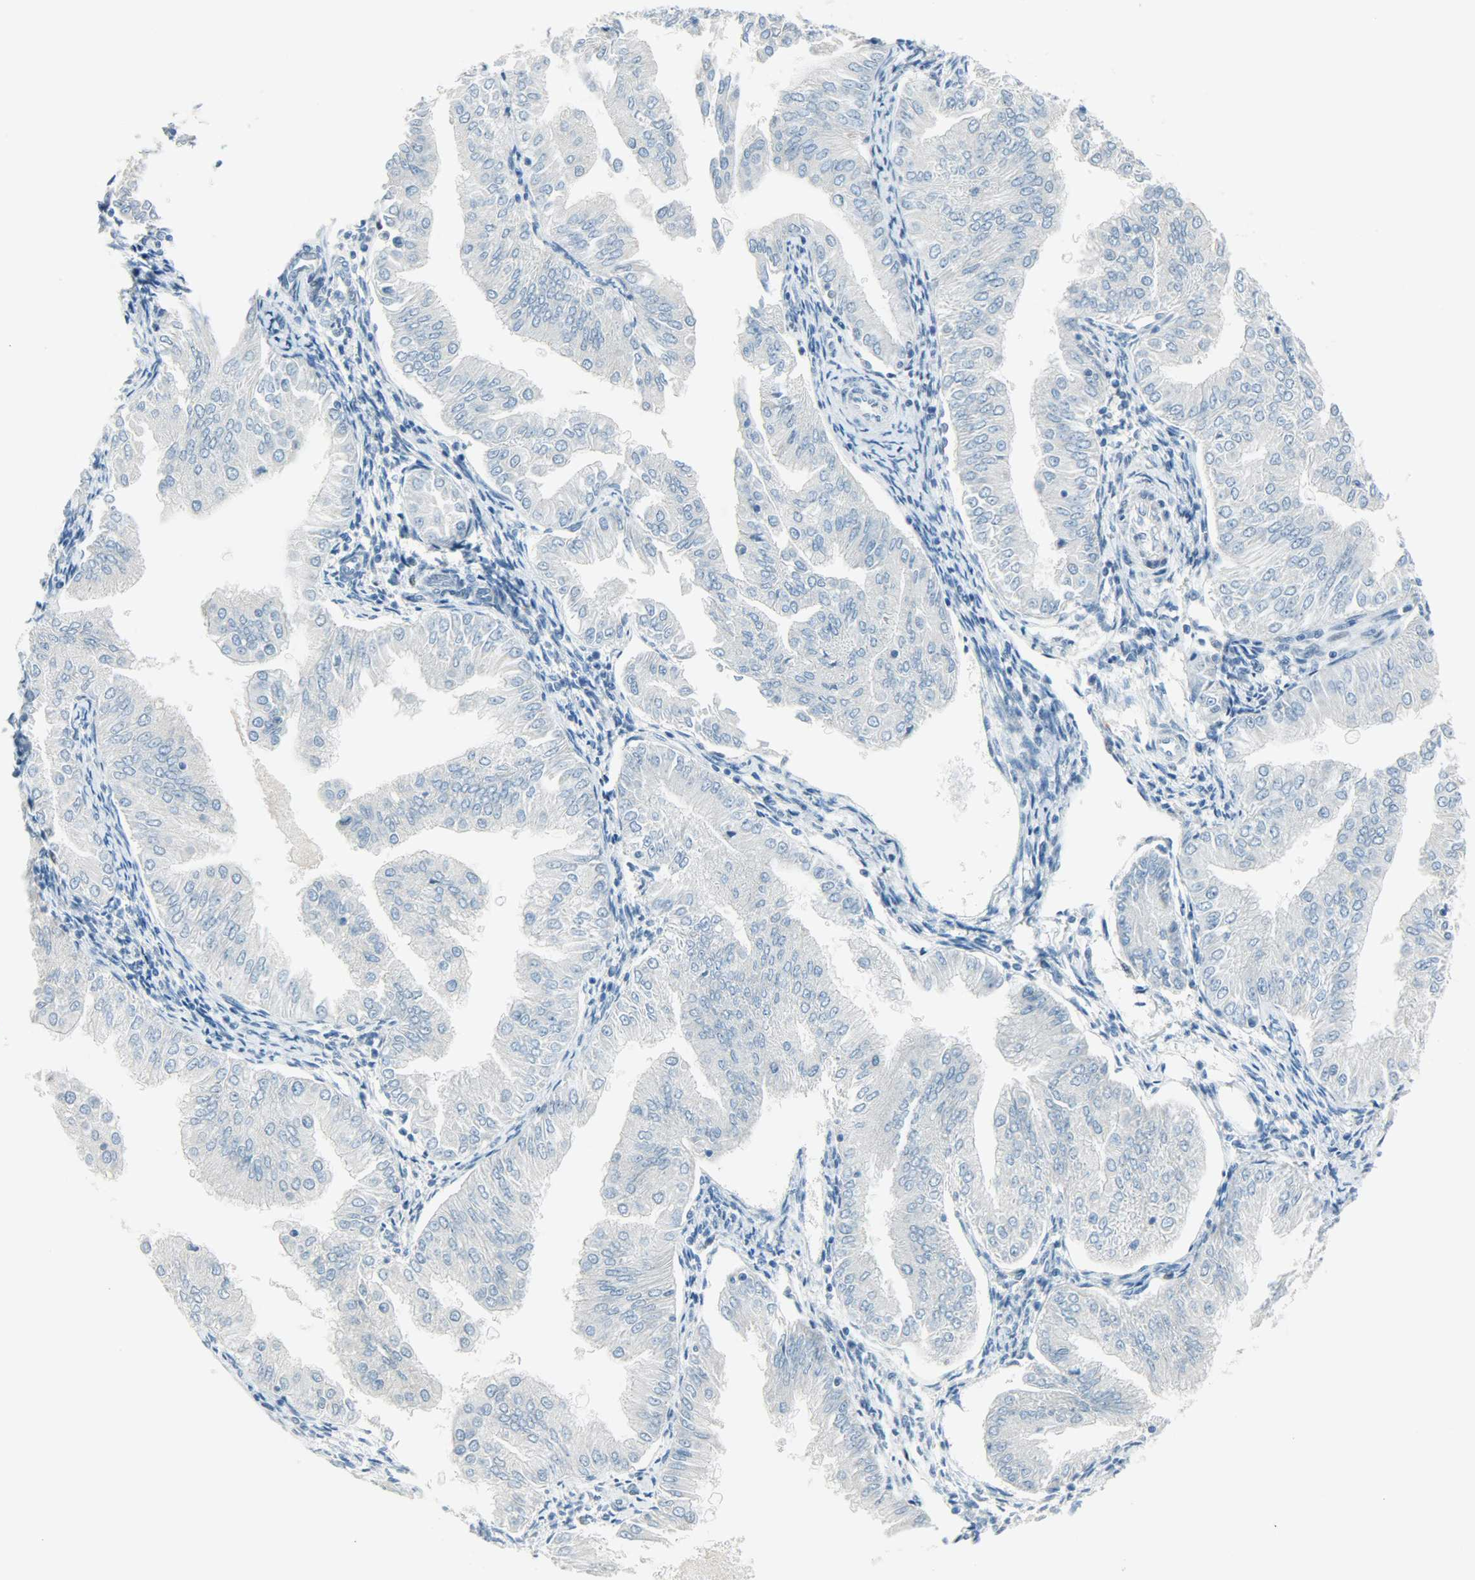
{"staining": {"intensity": "negative", "quantity": "none", "location": "none"}, "tissue": "endometrial cancer", "cell_type": "Tumor cells", "image_type": "cancer", "snomed": [{"axis": "morphology", "description": "Adenocarcinoma, NOS"}, {"axis": "topography", "description": "Endometrium"}], "caption": "IHC micrograph of endometrial cancer (adenocarcinoma) stained for a protein (brown), which displays no expression in tumor cells.", "gene": "JUNB", "patient": {"sex": "female", "age": 53}}